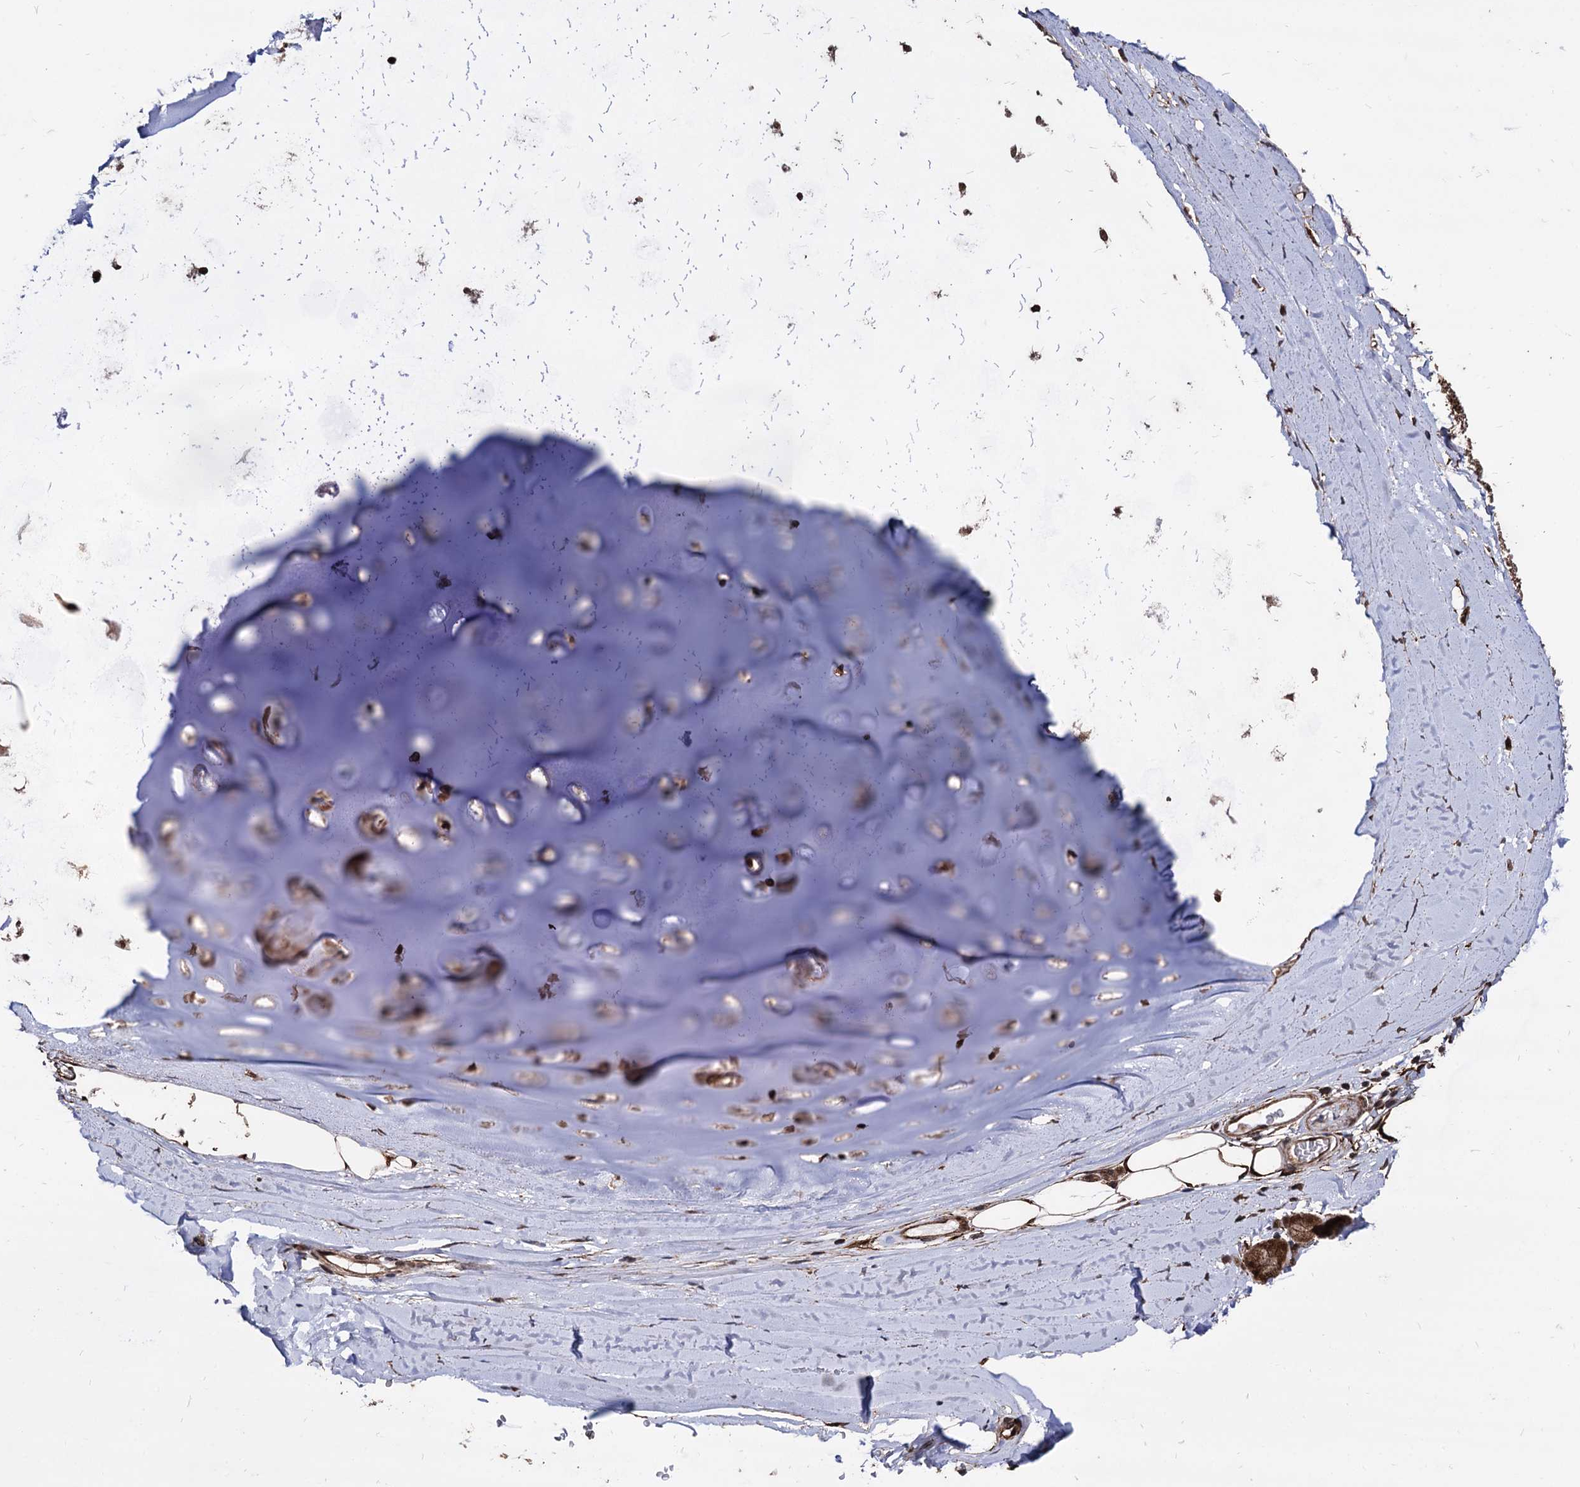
{"staining": {"intensity": "strong", "quantity": ">75%", "location": "cytoplasmic/membranous,nuclear"}, "tissue": "adipose tissue", "cell_type": "Adipocytes", "image_type": "normal", "snomed": [{"axis": "morphology", "description": "Normal tissue, NOS"}, {"axis": "topography", "description": "Lymph node"}, {"axis": "topography", "description": "Bronchus"}], "caption": "Immunohistochemical staining of benign human adipose tissue exhibits >75% levels of strong cytoplasmic/membranous,nuclear protein staining in about >75% of adipocytes.", "gene": "ANKRD12", "patient": {"sex": "male", "age": 63}}